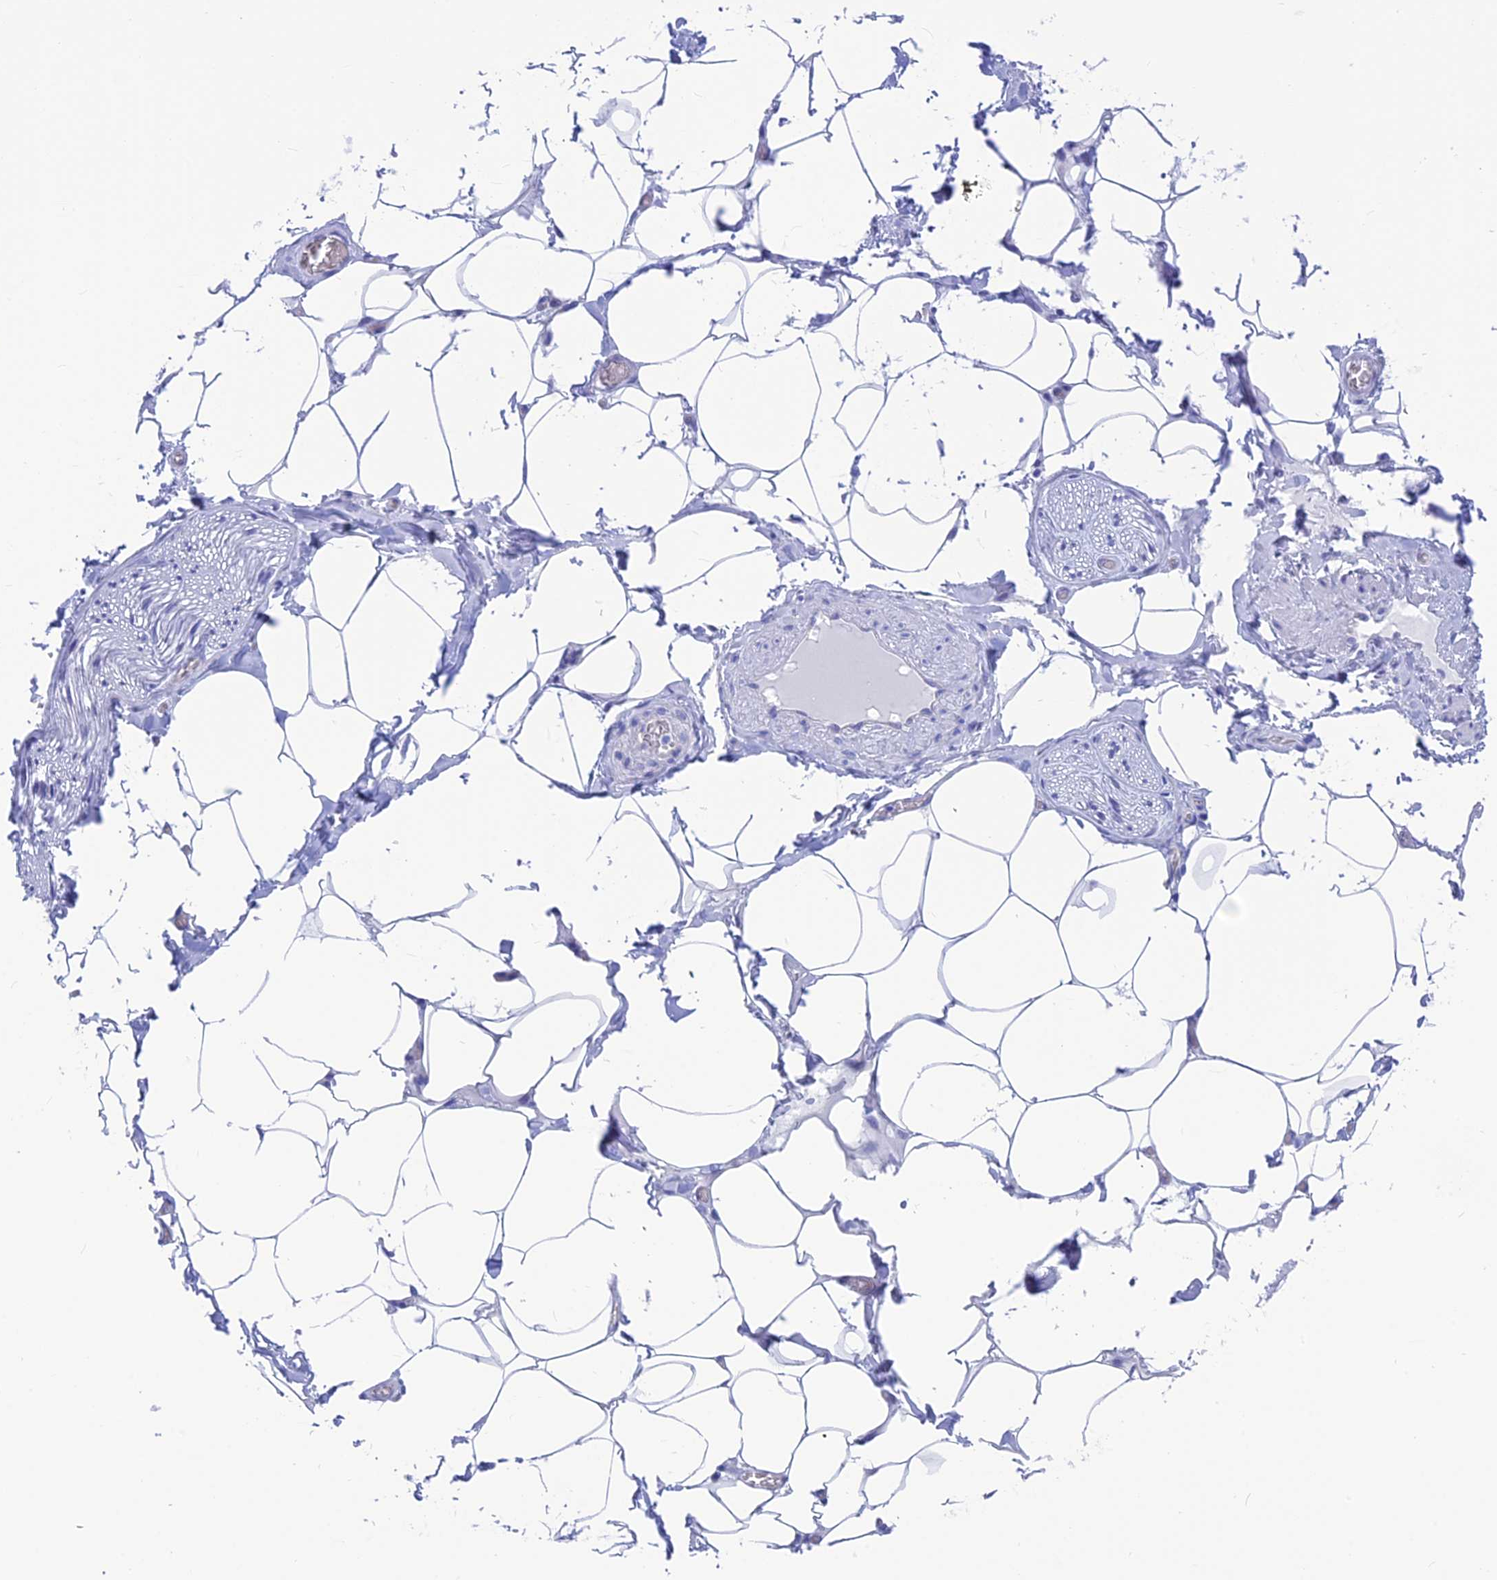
{"staining": {"intensity": "negative", "quantity": "none", "location": "none"}, "tissue": "adipose tissue", "cell_type": "Adipocytes", "image_type": "normal", "snomed": [{"axis": "morphology", "description": "Normal tissue, NOS"}, {"axis": "topography", "description": "Soft tissue"}, {"axis": "topography", "description": "Adipose tissue"}, {"axis": "topography", "description": "Vascular tissue"}, {"axis": "topography", "description": "Peripheral nerve tissue"}], "caption": "Immunohistochemical staining of unremarkable adipose tissue displays no significant positivity in adipocytes. (DAB IHC, high magnification).", "gene": "GNGT2", "patient": {"sex": "male", "age": 46}}